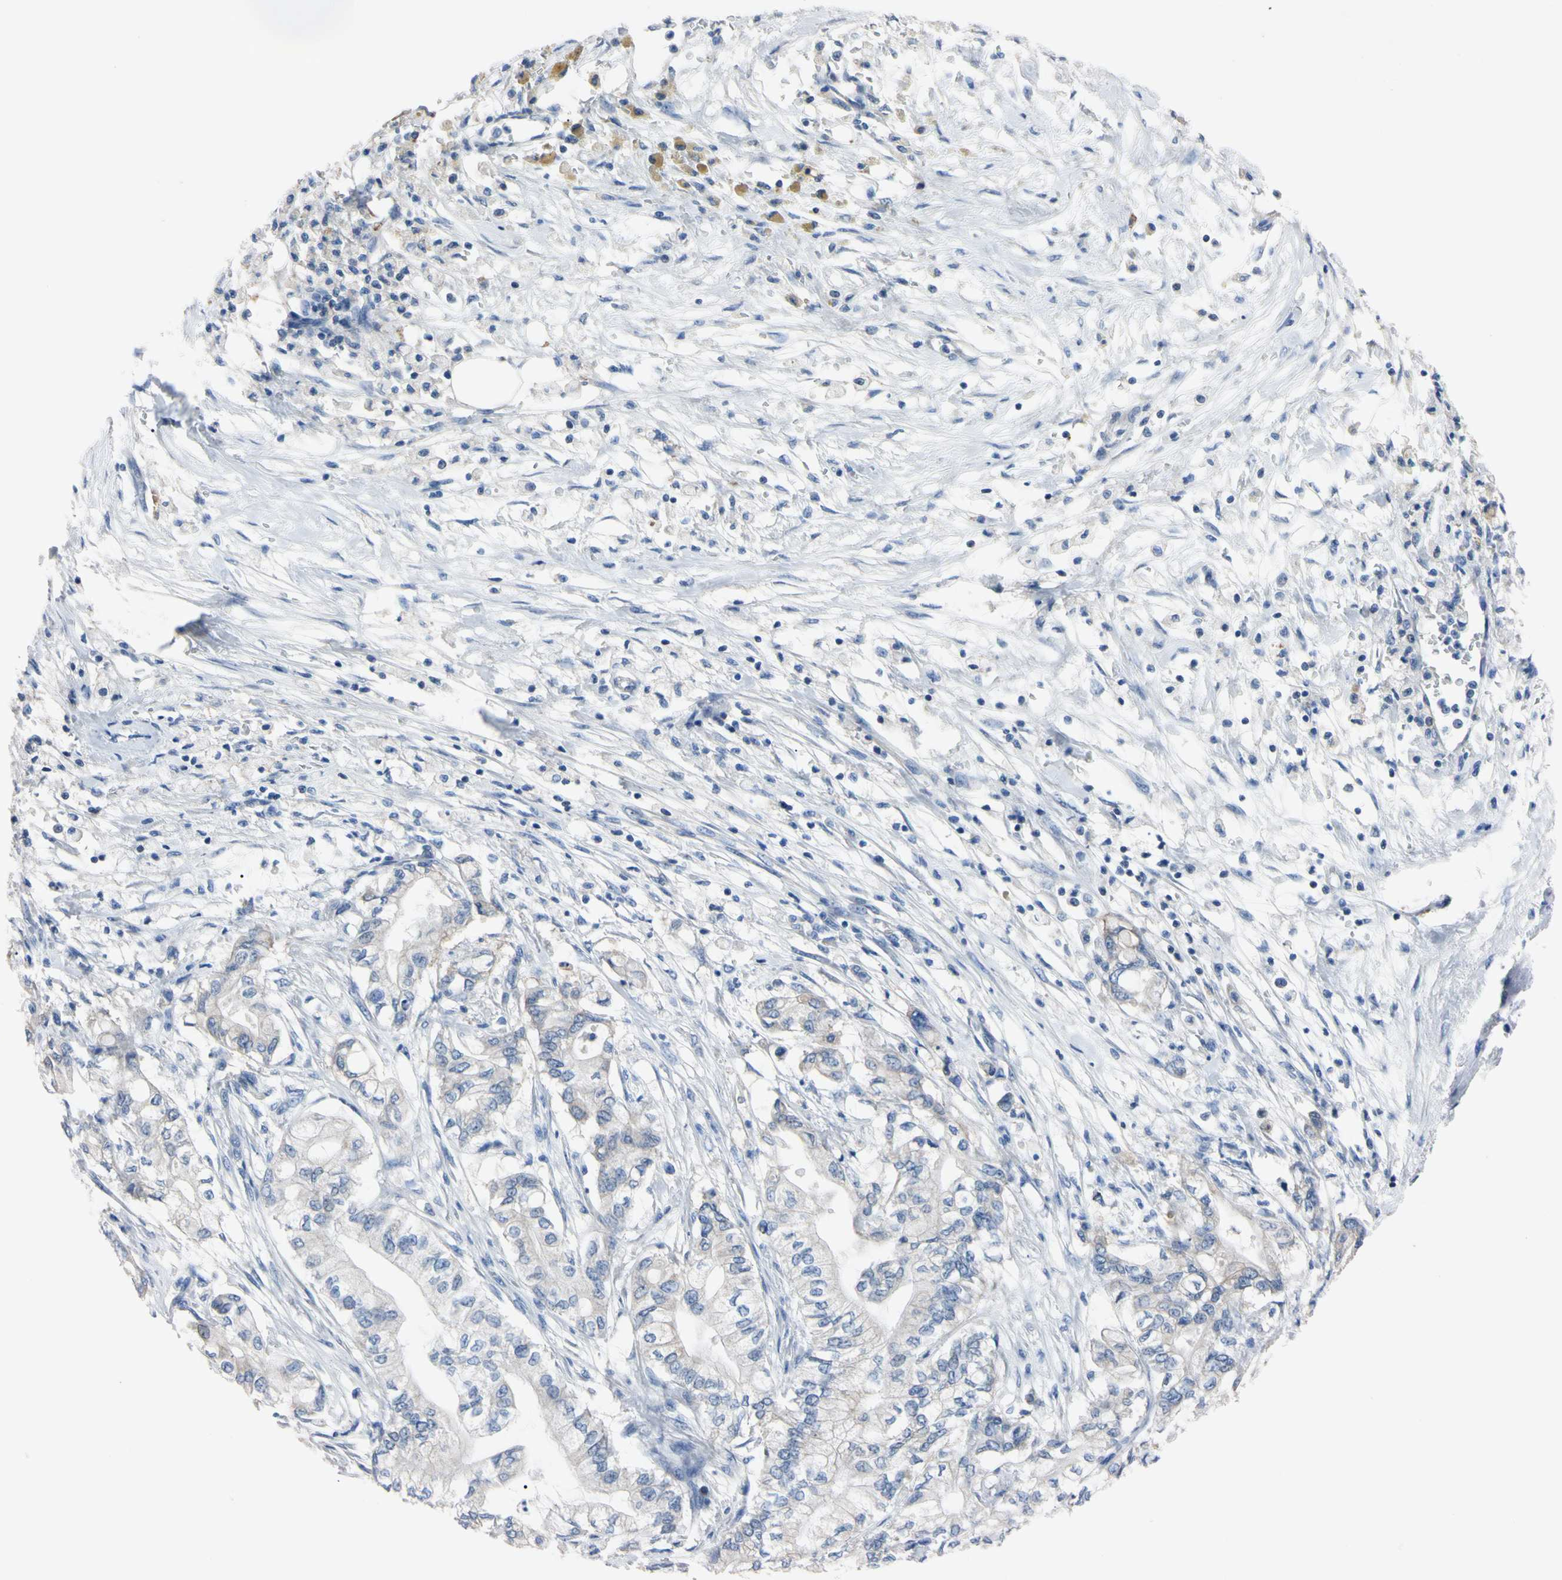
{"staining": {"intensity": "negative", "quantity": "none", "location": "none"}, "tissue": "pancreatic cancer", "cell_type": "Tumor cells", "image_type": "cancer", "snomed": [{"axis": "morphology", "description": "Adenocarcinoma, NOS"}, {"axis": "topography", "description": "Pancreas"}], "caption": "High magnification brightfield microscopy of pancreatic cancer (adenocarcinoma) stained with DAB (brown) and counterstained with hematoxylin (blue): tumor cells show no significant expression.", "gene": "PNKD", "patient": {"sex": "male", "age": 70}}